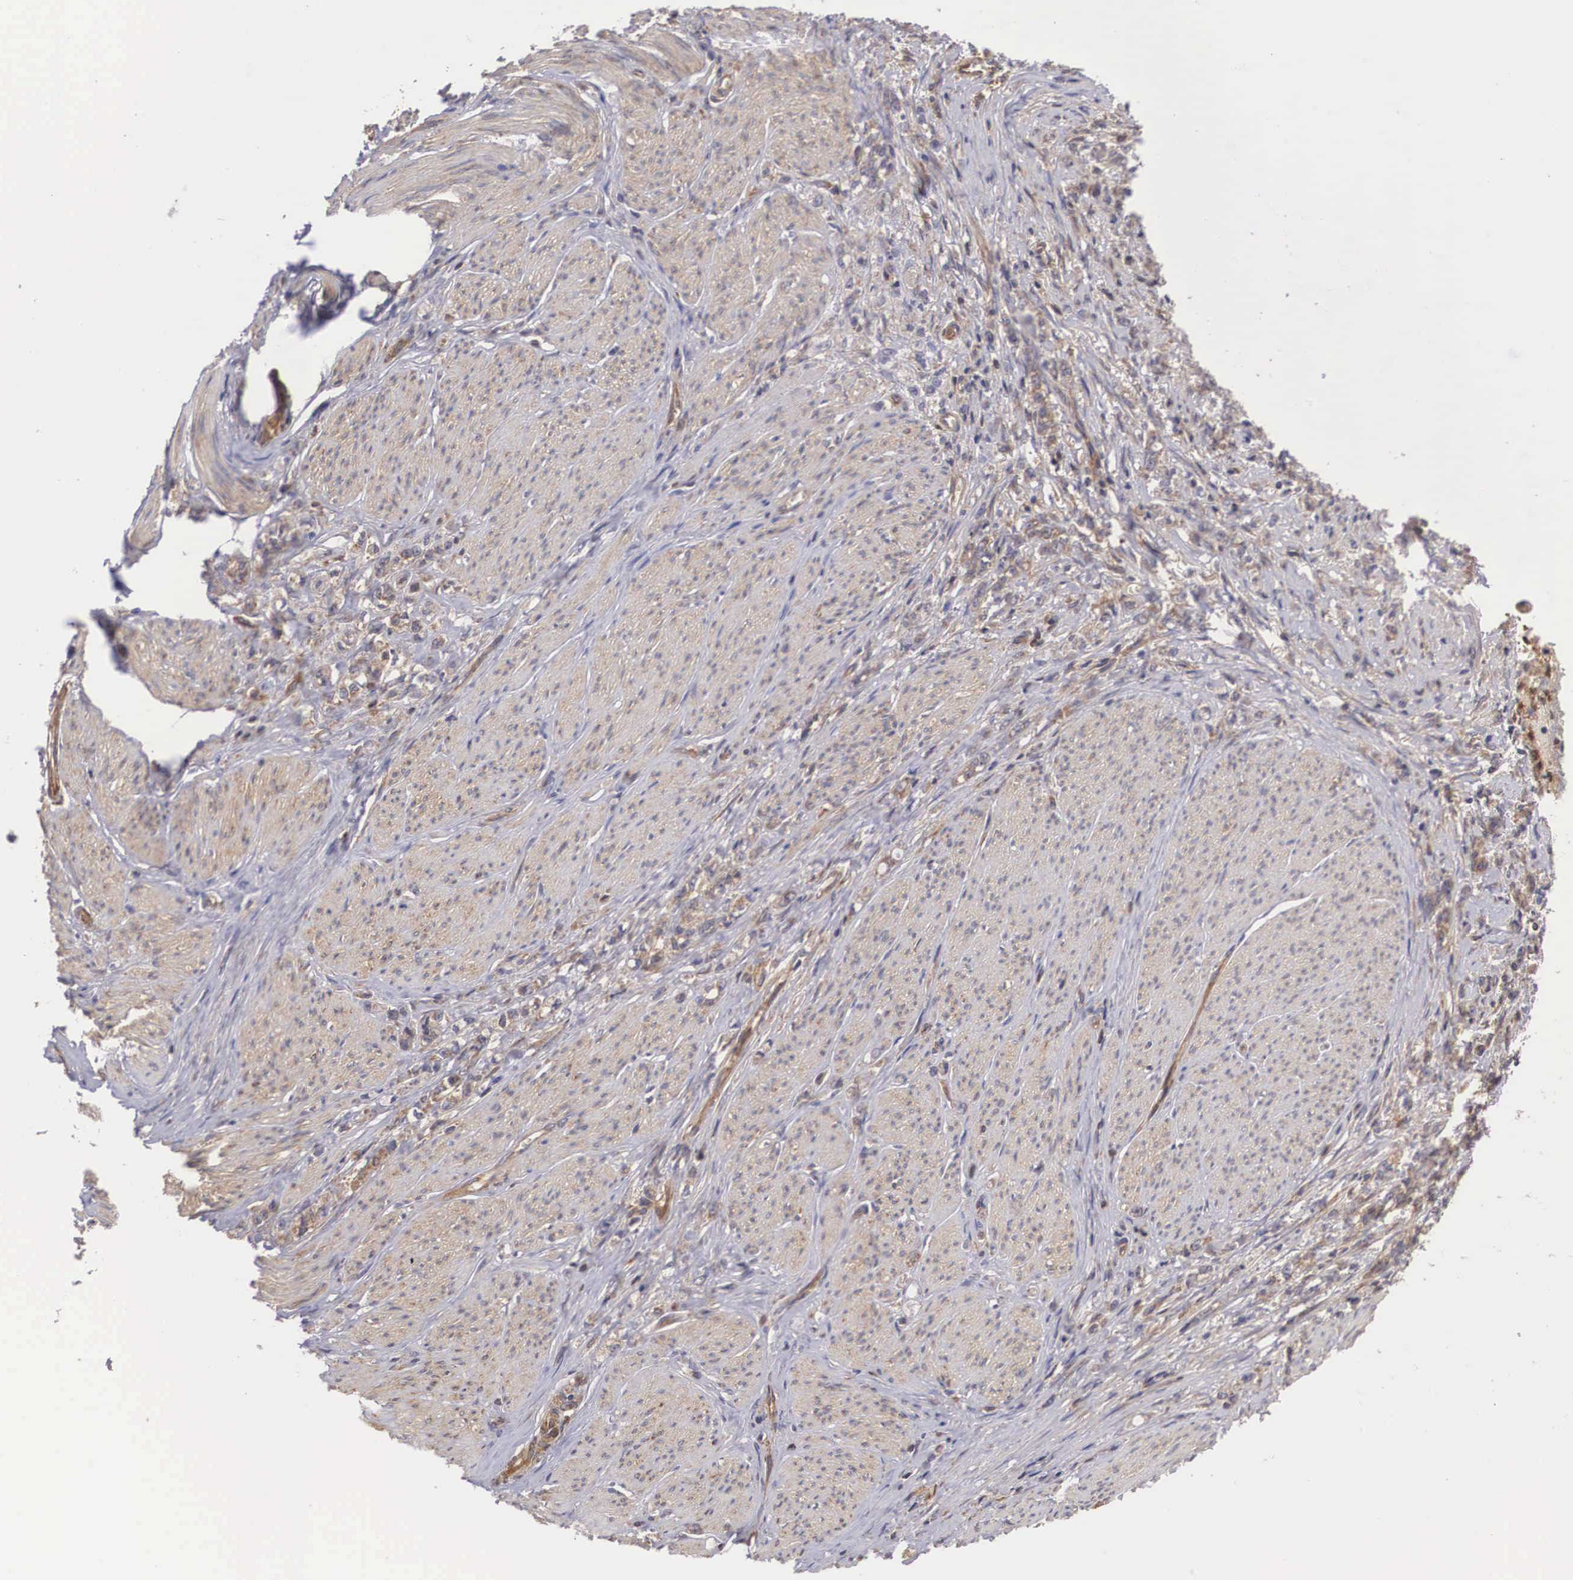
{"staining": {"intensity": "weak", "quantity": ">75%", "location": "cytoplasmic/membranous"}, "tissue": "stomach cancer", "cell_type": "Tumor cells", "image_type": "cancer", "snomed": [{"axis": "morphology", "description": "Adenocarcinoma, NOS"}, {"axis": "topography", "description": "Stomach"}], "caption": "This micrograph shows immunohistochemistry staining of human adenocarcinoma (stomach), with low weak cytoplasmic/membranous positivity in about >75% of tumor cells.", "gene": "DHRS1", "patient": {"sex": "male", "age": 72}}